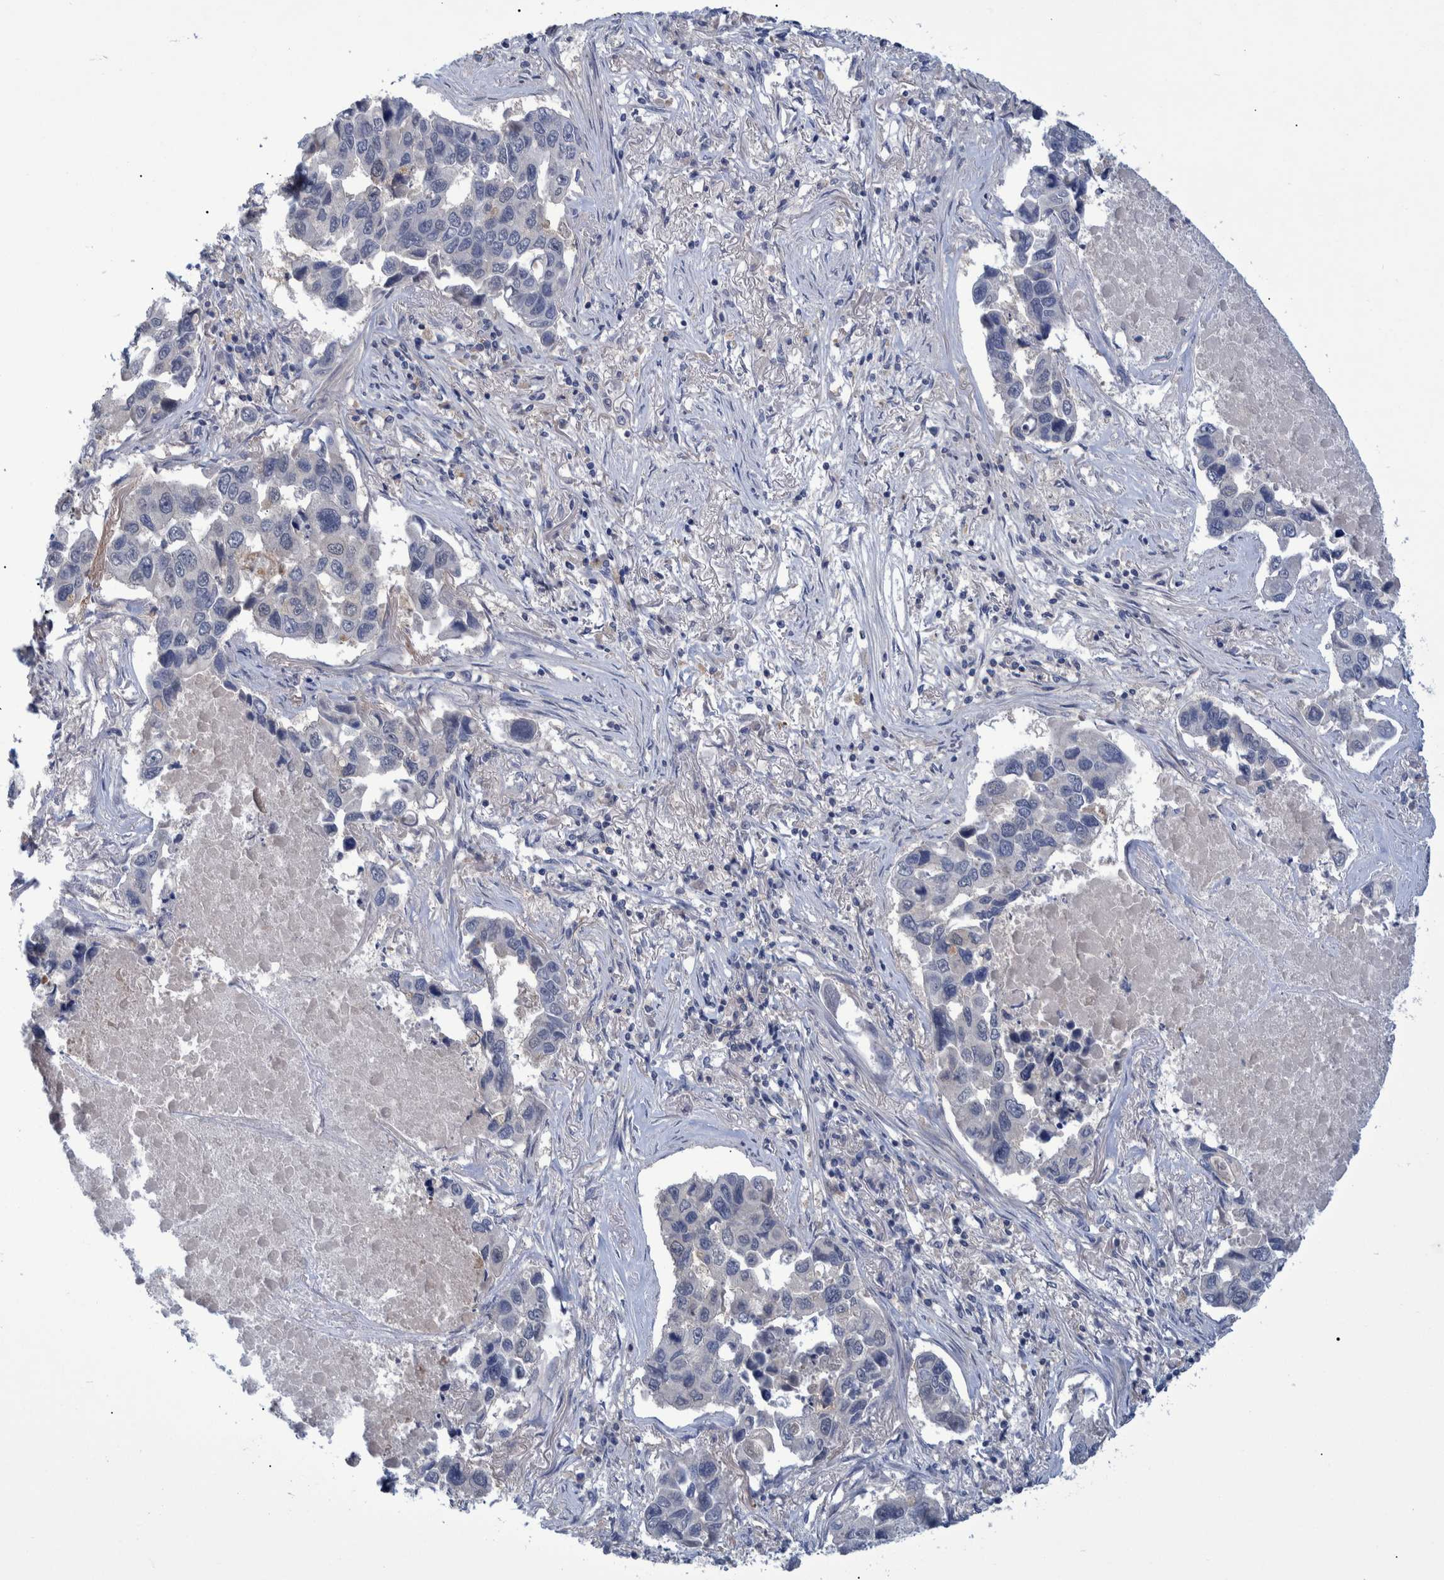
{"staining": {"intensity": "negative", "quantity": "none", "location": "none"}, "tissue": "lung cancer", "cell_type": "Tumor cells", "image_type": "cancer", "snomed": [{"axis": "morphology", "description": "Adenocarcinoma, NOS"}, {"axis": "topography", "description": "Lung"}], "caption": "Tumor cells are negative for brown protein staining in lung adenocarcinoma. (DAB IHC, high magnification).", "gene": "PCYT2", "patient": {"sex": "male", "age": 64}}